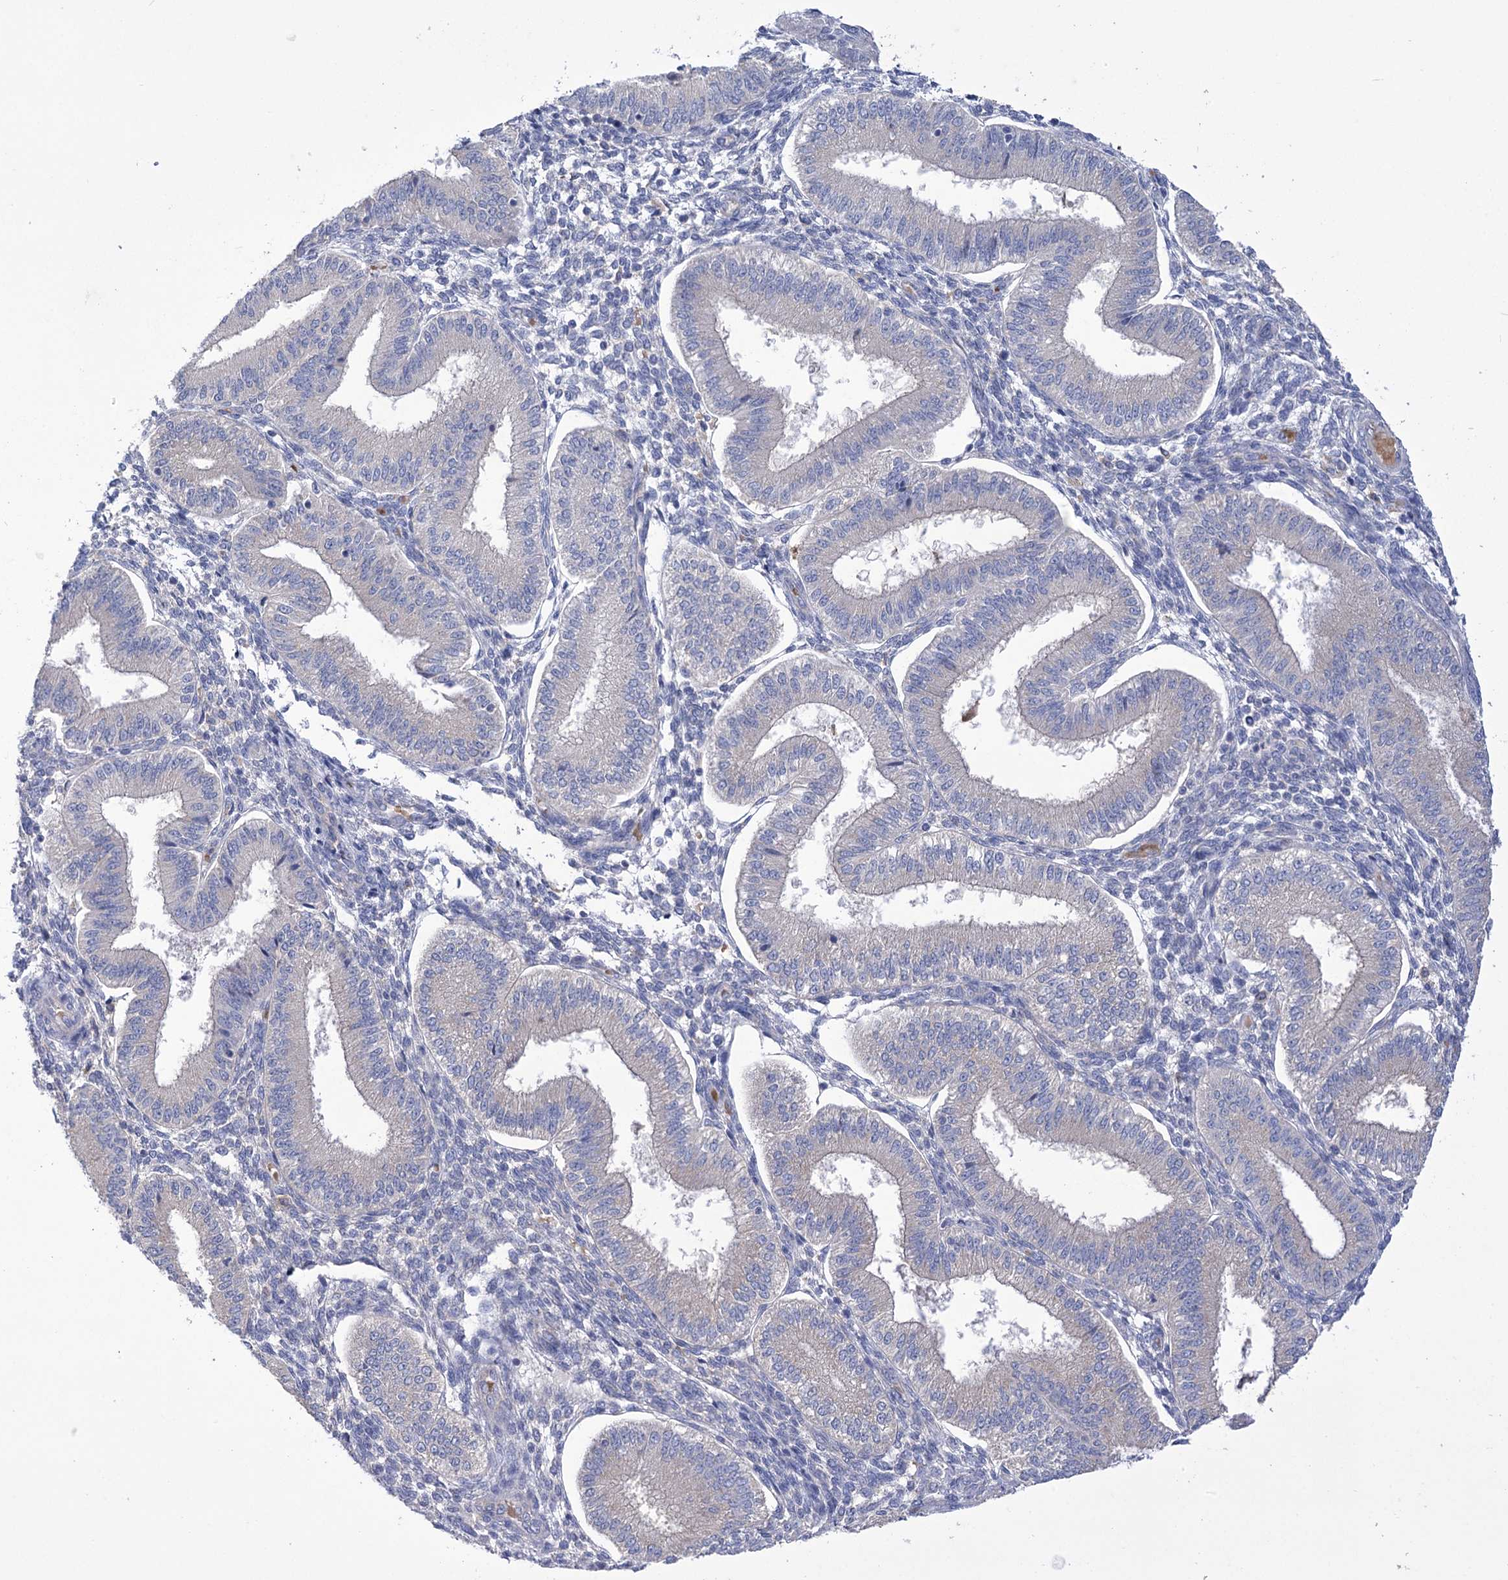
{"staining": {"intensity": "negative", "quantity": "none", "location": "none"}, "tissue": "endometrium", "cell_type": "Cells in endometrial stroma", "image_type": "normal", "snomed": [{"axis": "morphology", "description": "Normal tissue, NOS"}, {"axis": "topography", "description": "Endometrium"}], "caption": "Photomicrograph shows no protein positivity in cells in endometrial stroma of benign endometrium. (Stains: DAB immunohistochemistry with hematoxylin counter stain, Microscopy: brightfield microscopy at high magnification).", "gene": "PRSS53", "patient": {"sex": "female", "age": 39}}